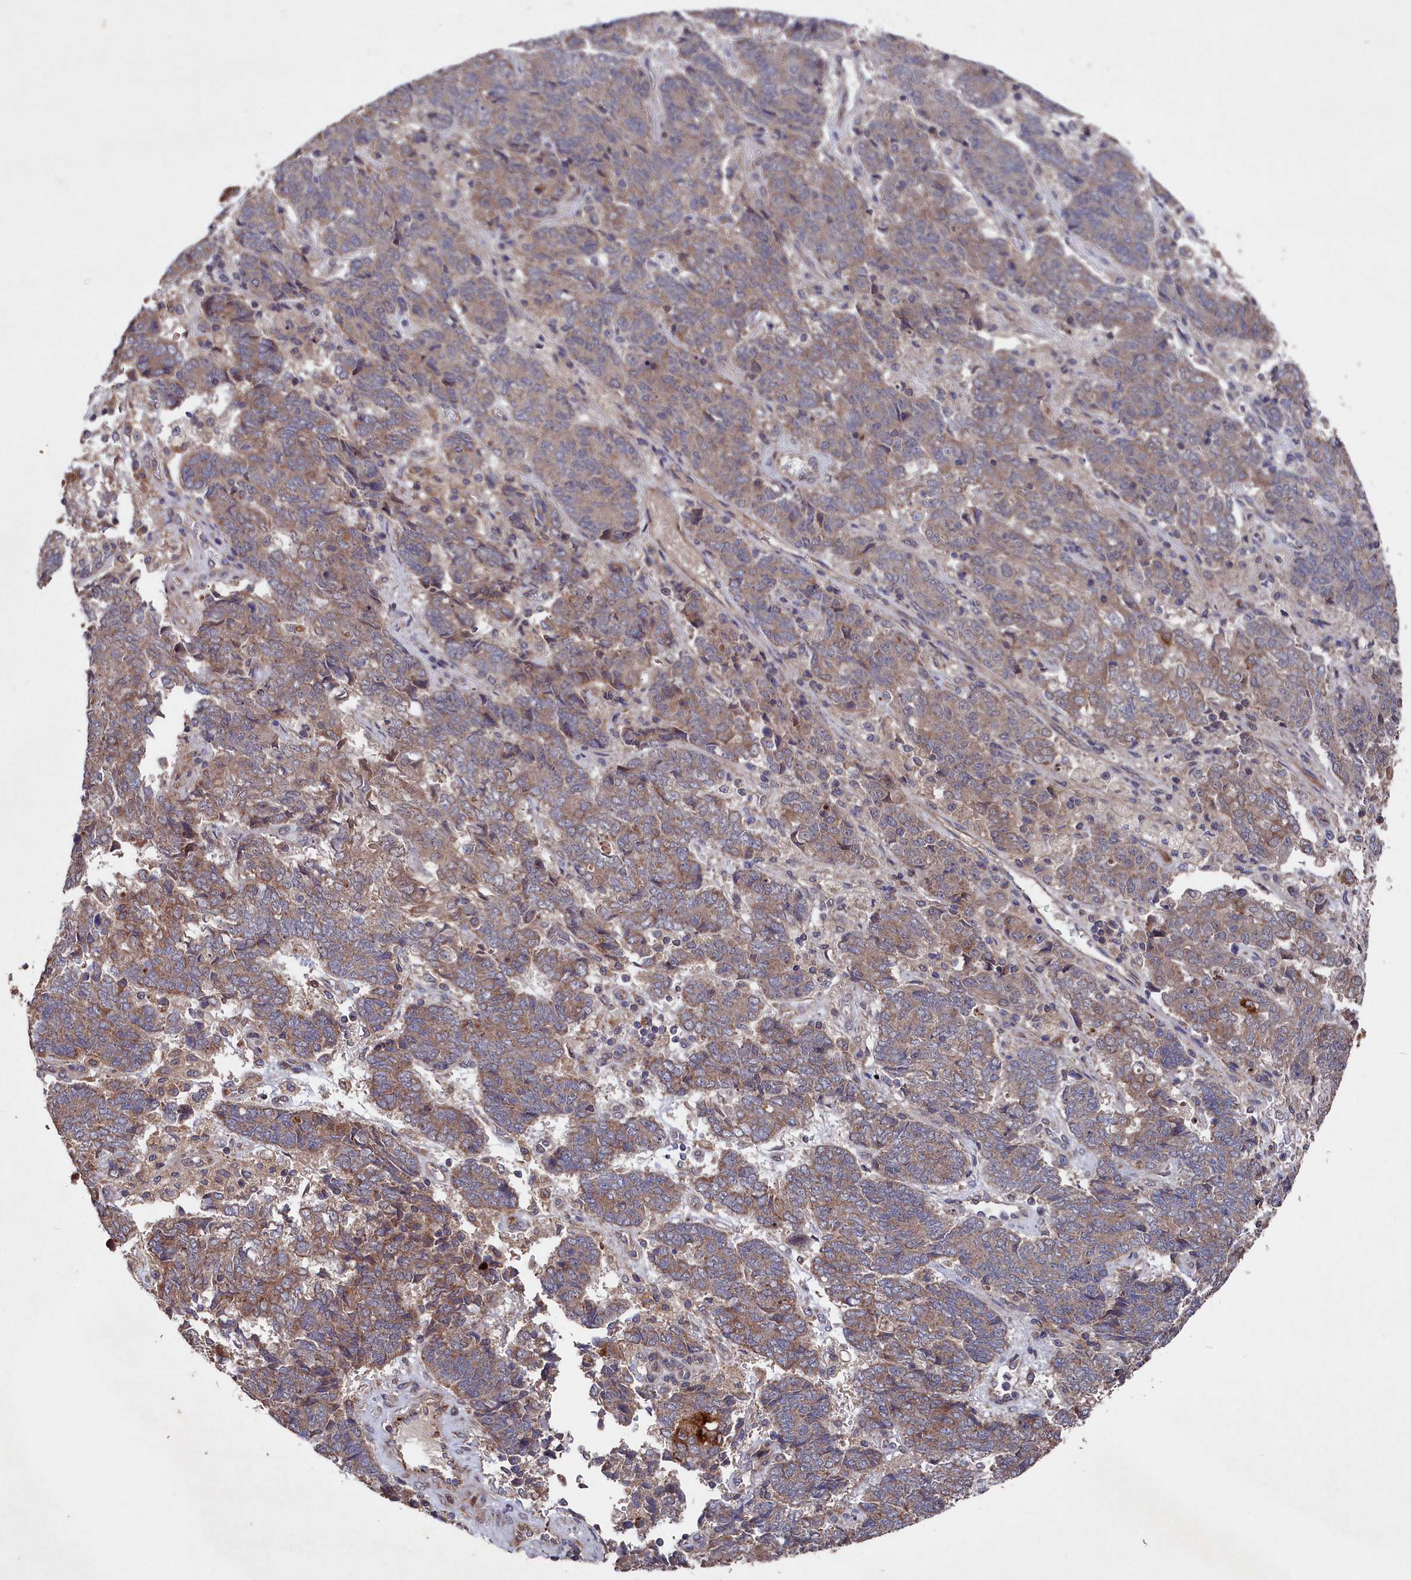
{"staining": {"intensity": "moderate", "quantity": "25%-75%", "location": "cytoplasmic/membranous"}, "tissue": "endometrial cancer", "cell_type": "Tumor cells", "image_type": "cancer", "snomed": [{"axis": "morphology", "description": "Adenocarcinoma, NOS"}, {"axis": "topography", "description": "Endometrium"}], "caption": "Immunohistochemistry of human endometrial cancer (adenocarcinoma) exhibits medium levels of moderate cytoplasmic/membranous positivity in about 25%-75% of tumor cells. (DAB (3,3'-diaminobenzidine) IHC with brightfield microscopy, high magnification).", "gene": "SUPV3L1", "patient": {"sex": "female", "age": 80}}